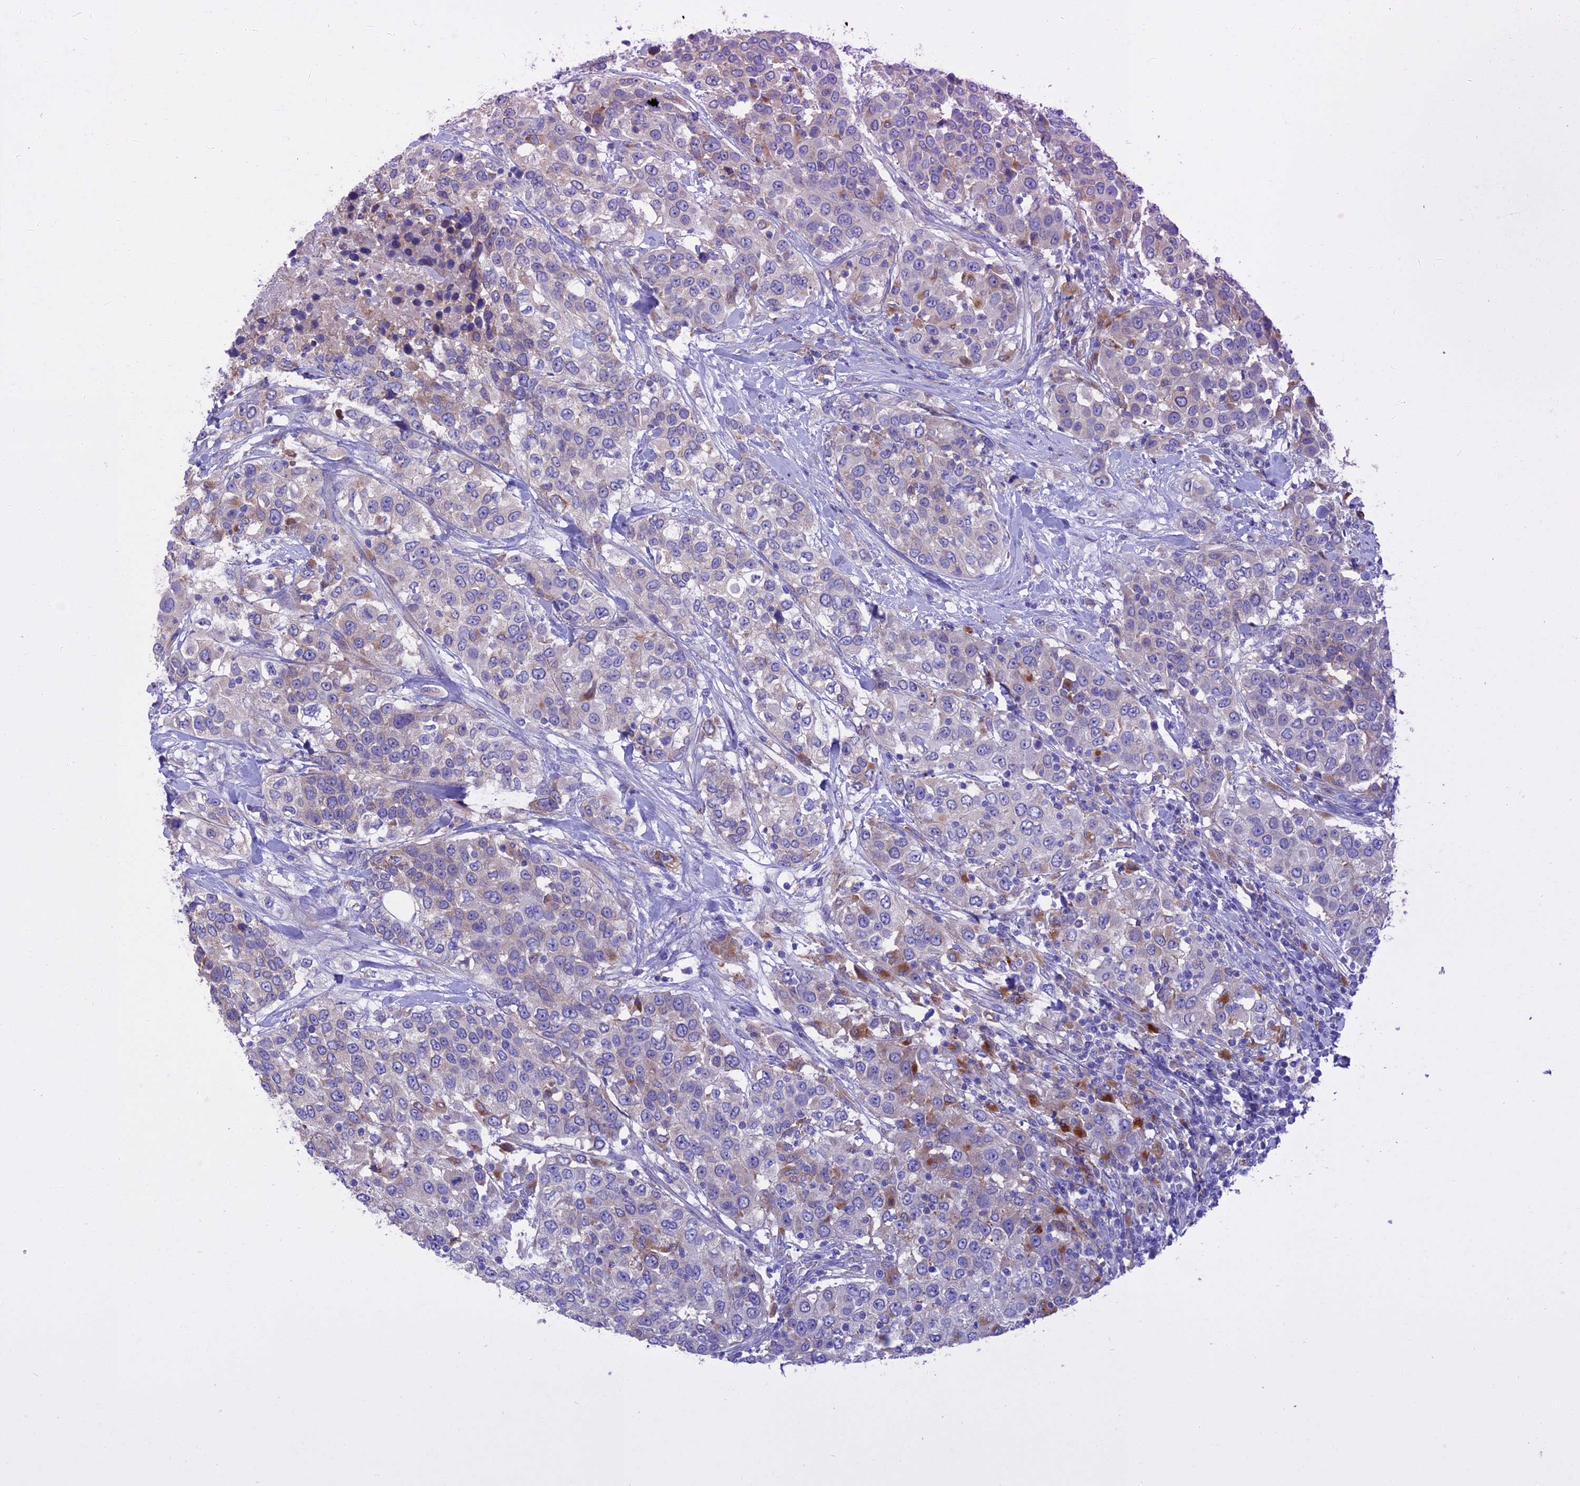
{"staining": {"intensity": "moderate", "quantity": "<25%", "location": "cytoplasmic/membranous"}, "tissue": "urothelial cancer", "cell_type": "Tumor cells", "image_type": "cancer", "snomed": [{"axis": "morphology", "description": "Urothelial carcinoma, High grade"}, {"axis": "topography", "description": "Urinary bladder"}], "caption": "Immunohistochemical staining of urothelial cancer reveals moderate cytoplasmic/membranous protein expression in about <25% of tumor cells. (Brightfield microscopy of DAB IHC at high magnification).", "gene": "SLC2A6", "patient": {"sex": "female", "age": 80}}